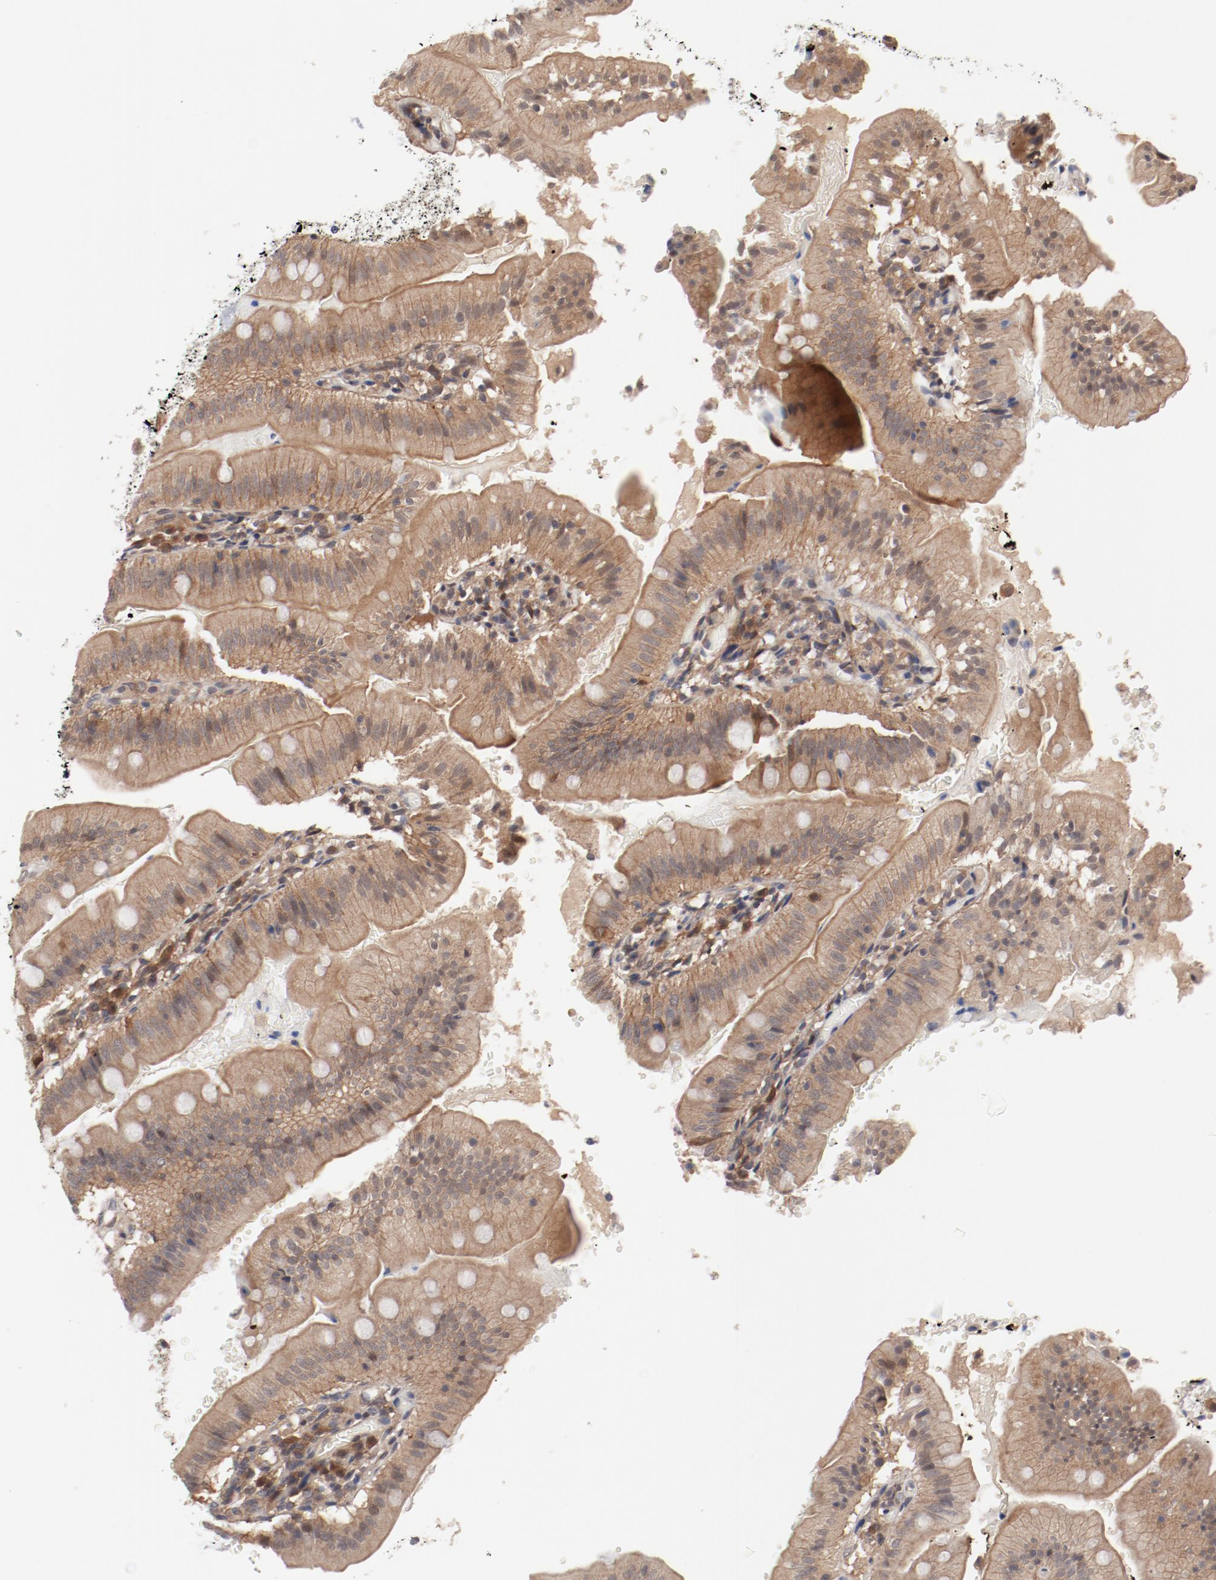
{"staining": {"intensity": "weak", "quantity": ">75%", "location": "cytoplasmic/membranous"}, "tissue": "small intestine", "cell_type": "Glandular cells", "image_type": "normal", "snomed": [{"axis": "morphology", "description": "Normal tissue, NOS"}, {"axis": "topography", "description": "Small intestine"}], "caption": "Immunohistochemistry (IHC) (DAB) staining of normal human small intestine displays weak cytoplasmic/membranous protein positivity in about >75% of glandular cells. The staining is performed using DAB brown chromogen to label protein expression. The nuclei are counter-stained blue using hematoxylin.", "gene": "PITPNM2", "patient": {"sex": "male", "age": 71}}